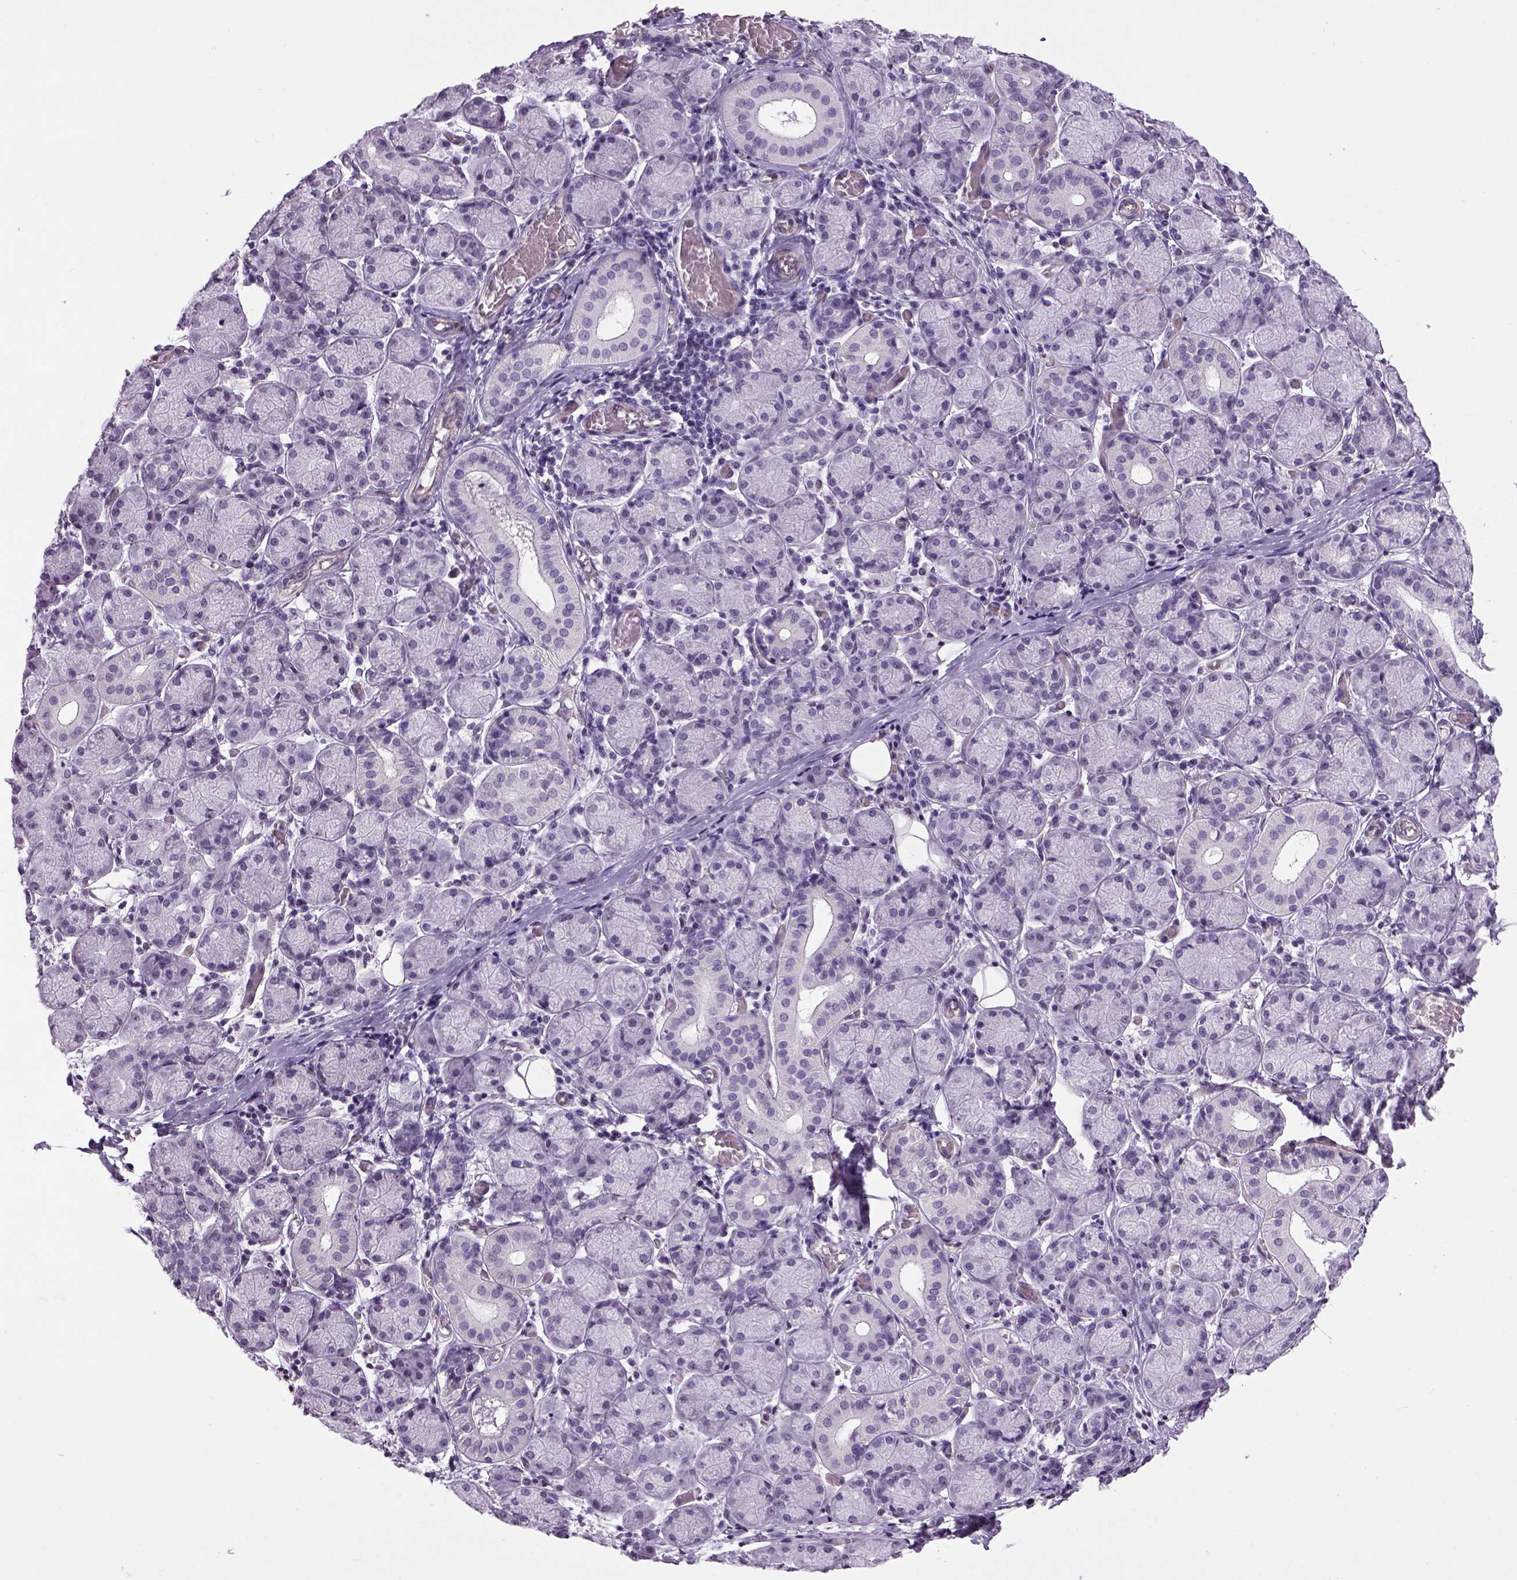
{"staining": {"intensity": "negative", "quantity": "none", "location": "none"}, "tissue": "salivary gland", "cell_type": "Glandular cells", "image_type": "normal", "snomed": [{"axis": "morphology", "description": "Normal tissue, NOS"}, {"axis": "topography", "description": "Salivary gland"}, {"axis": "topography", "description": "Peripheral nerve tissue"}], "caption": "Salivary gland stained for a protein using immunohistochemistry (IHC) shows no expression glandular cells.", "gene": "PRRT1", "patient": {"sex": "female", "age": 24}}